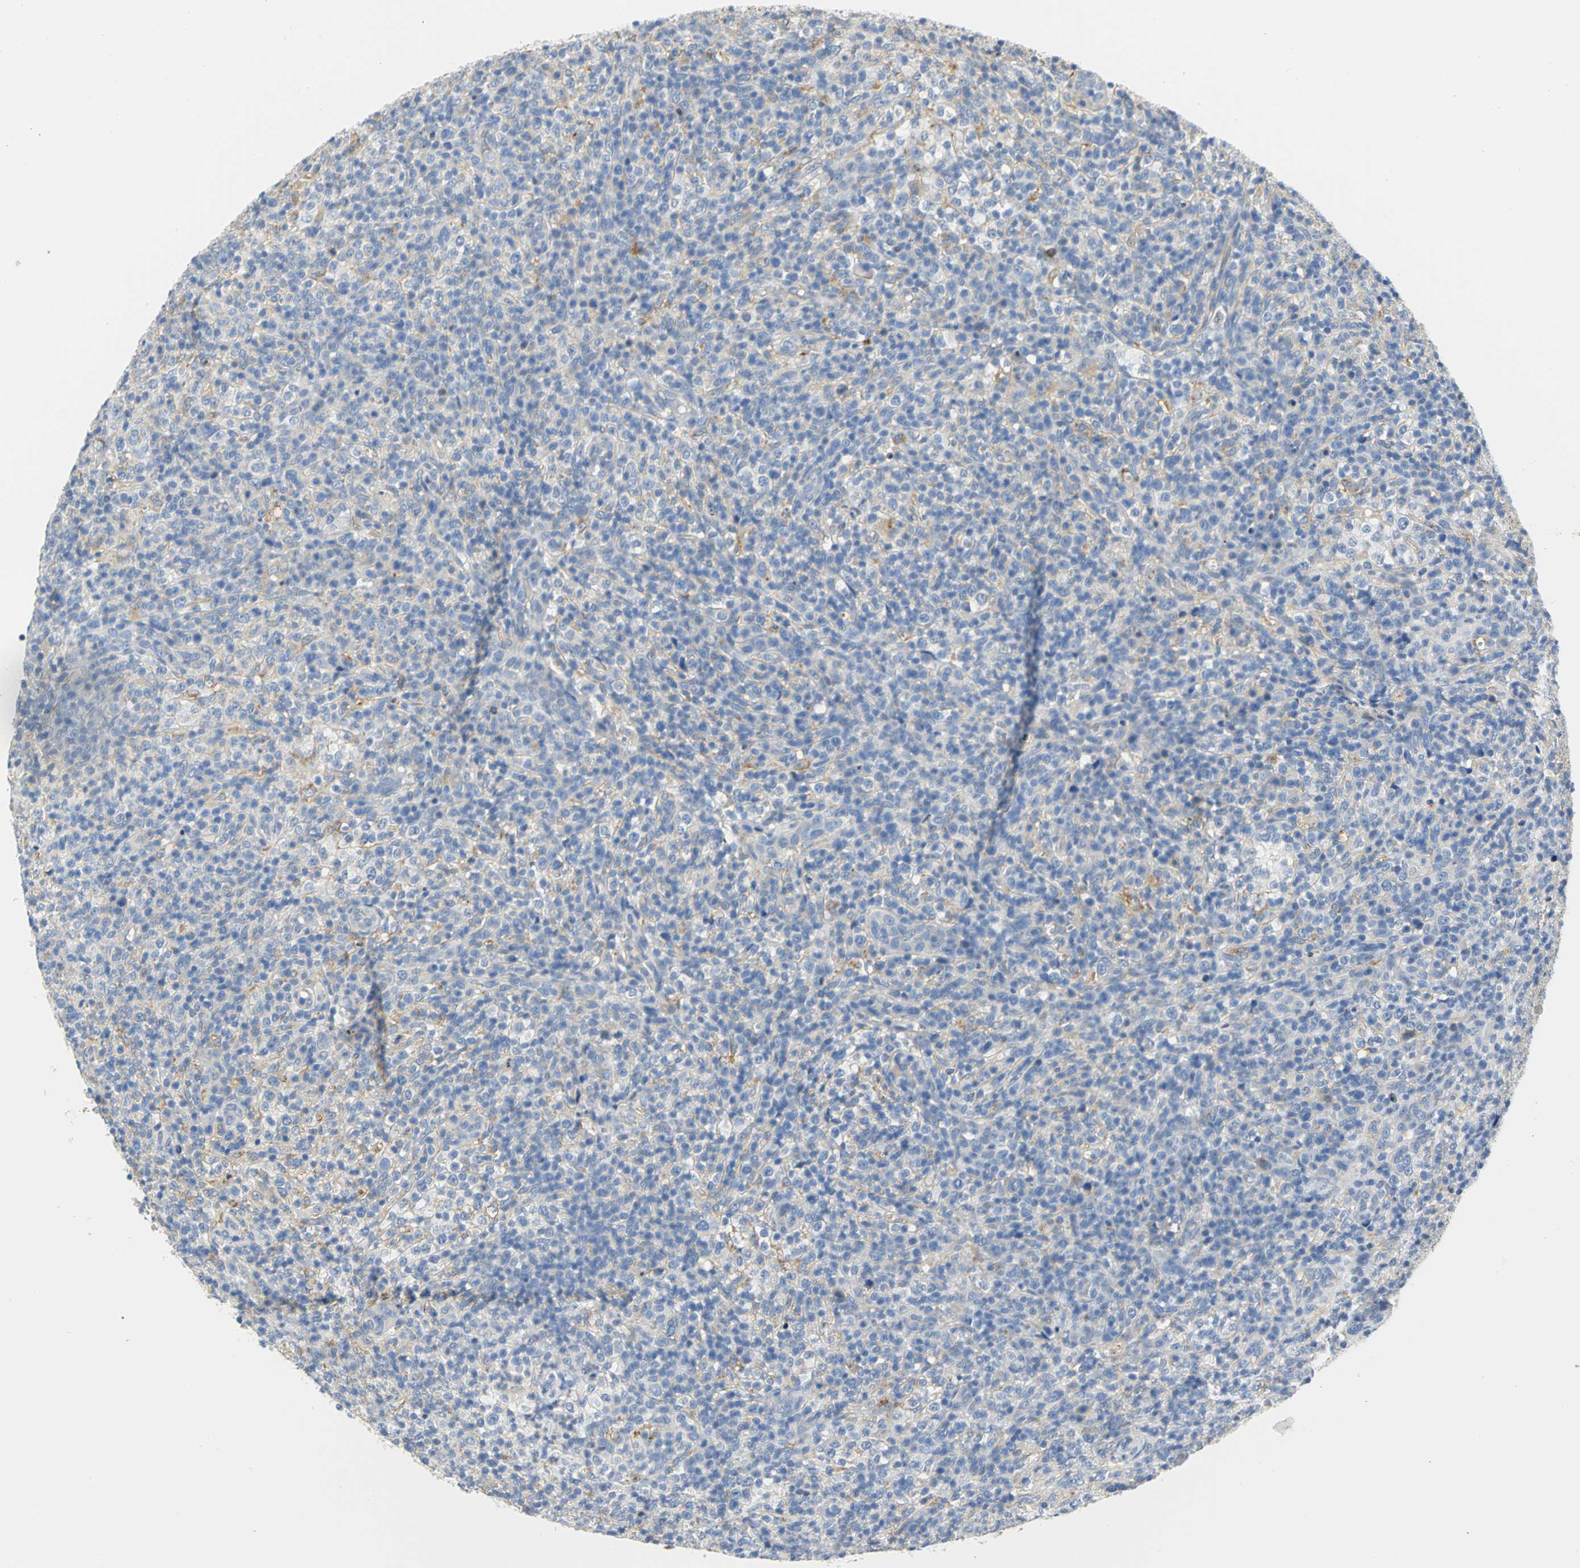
{"staining": {"intensity": "negative", "quantity": "none", "location": "none"}, "tissue": "lymphoma", "cell_type": "Tumor cells", "image_type": "cancer", "snomed": [{"axis": "morphology", "description": "Malignant lymphoma, non-Hodgkin's type, High grade"}, {"axis": "topography", "description": "Lymph node"}], "caption": "DAB (3,3'-diaminobenzidine) immunohistochemical staining of lymphoma exhibits no significant staining in tumor cells. (DAB (3,3'-diaminobenzidine) immunohistochemistry with hematoxylin counter stain).", "gene": "GNRH2", "patient": {"sex": "female", "age": 76}}